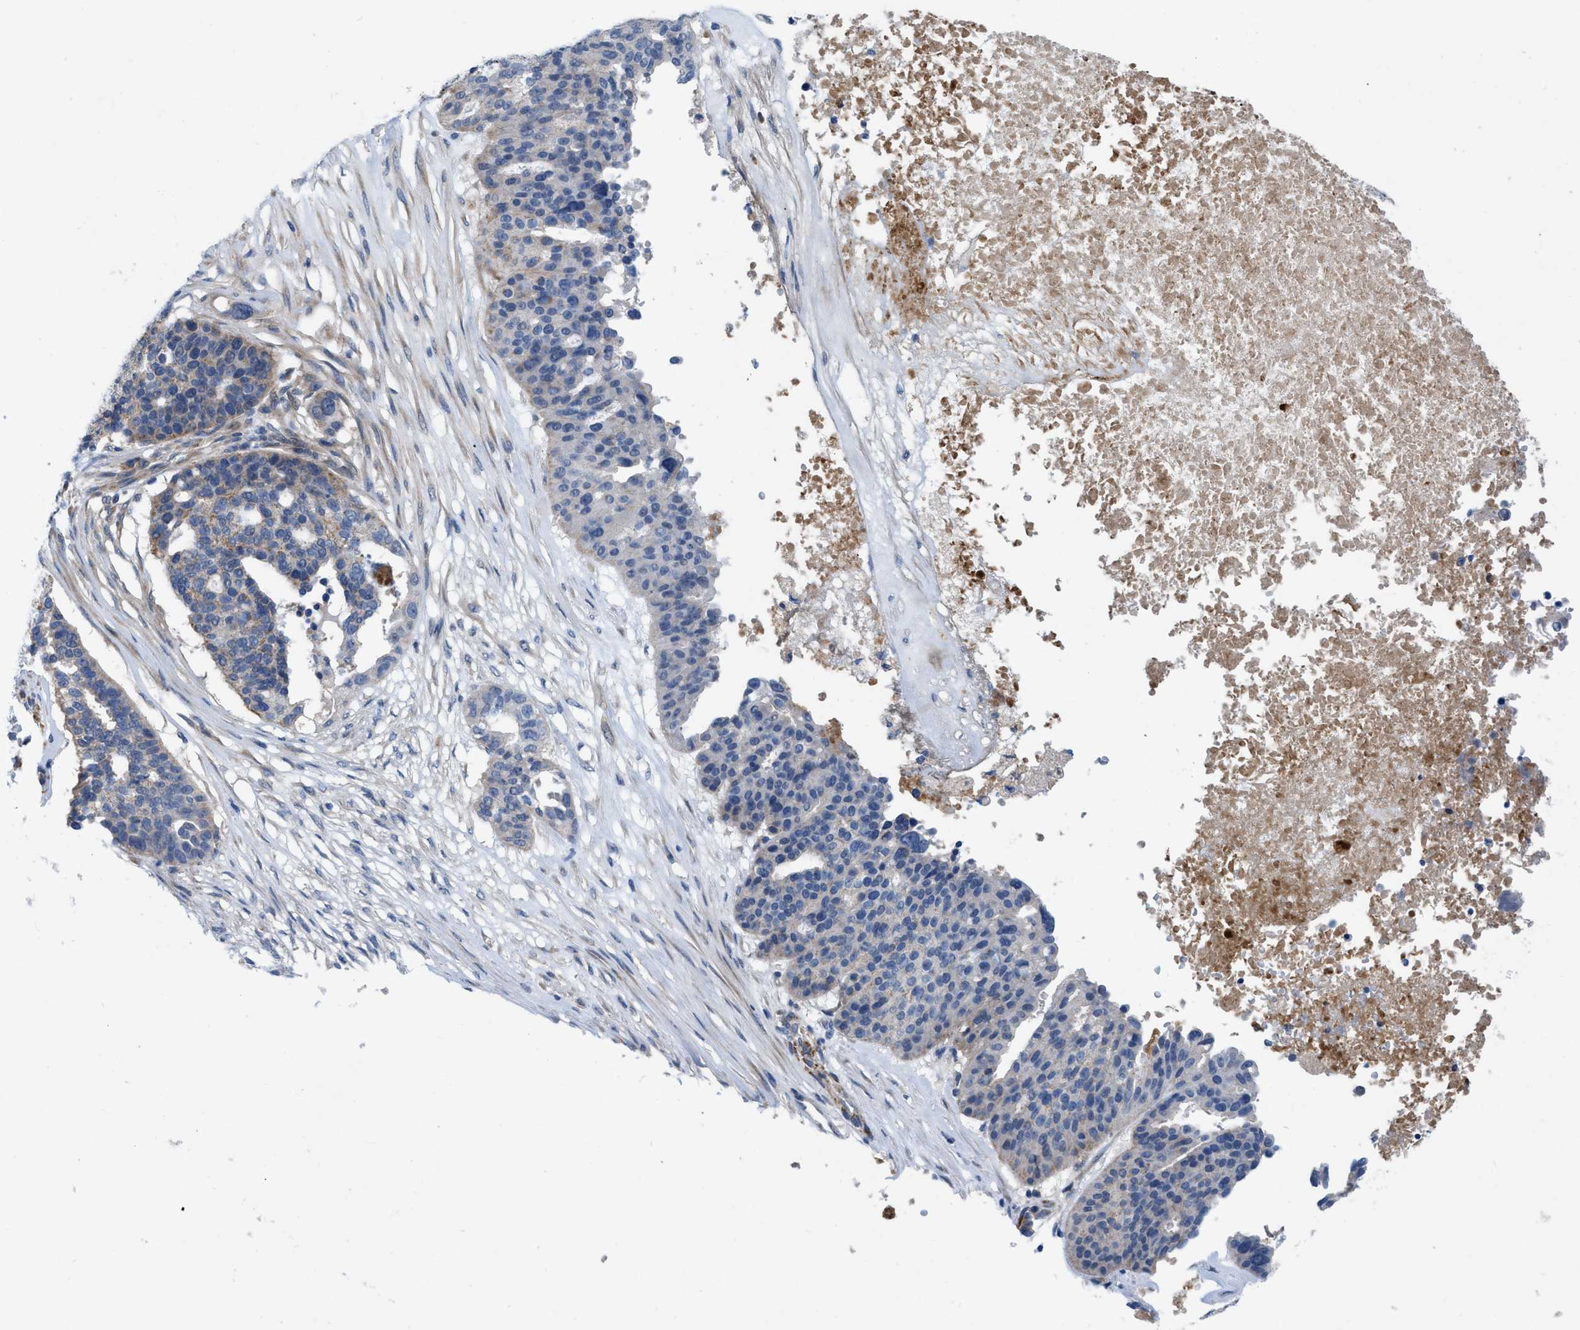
{"staining": {"intensity": "moderate", "quantity": "<25%", "location": "cytoplasmic/membranous"}, "tissue": "ovarian cancer", "cell_type": "Tumor cells", "image_type": "cancer", "snomed": [{"axis": "morphology", "description": "Cystadenocarcinoma, serous, NOS"}, {"axis": "topography", "description": "Ovary"}], "caption": "Tumor cells reveal low levels of moderate cytoplasmic/membranous positivity in about <25% of cells in serous cystadenocarcinoma (ovarian).", "gene": "PLPPR5", "patient": {"sex": "female", "age": 59}}